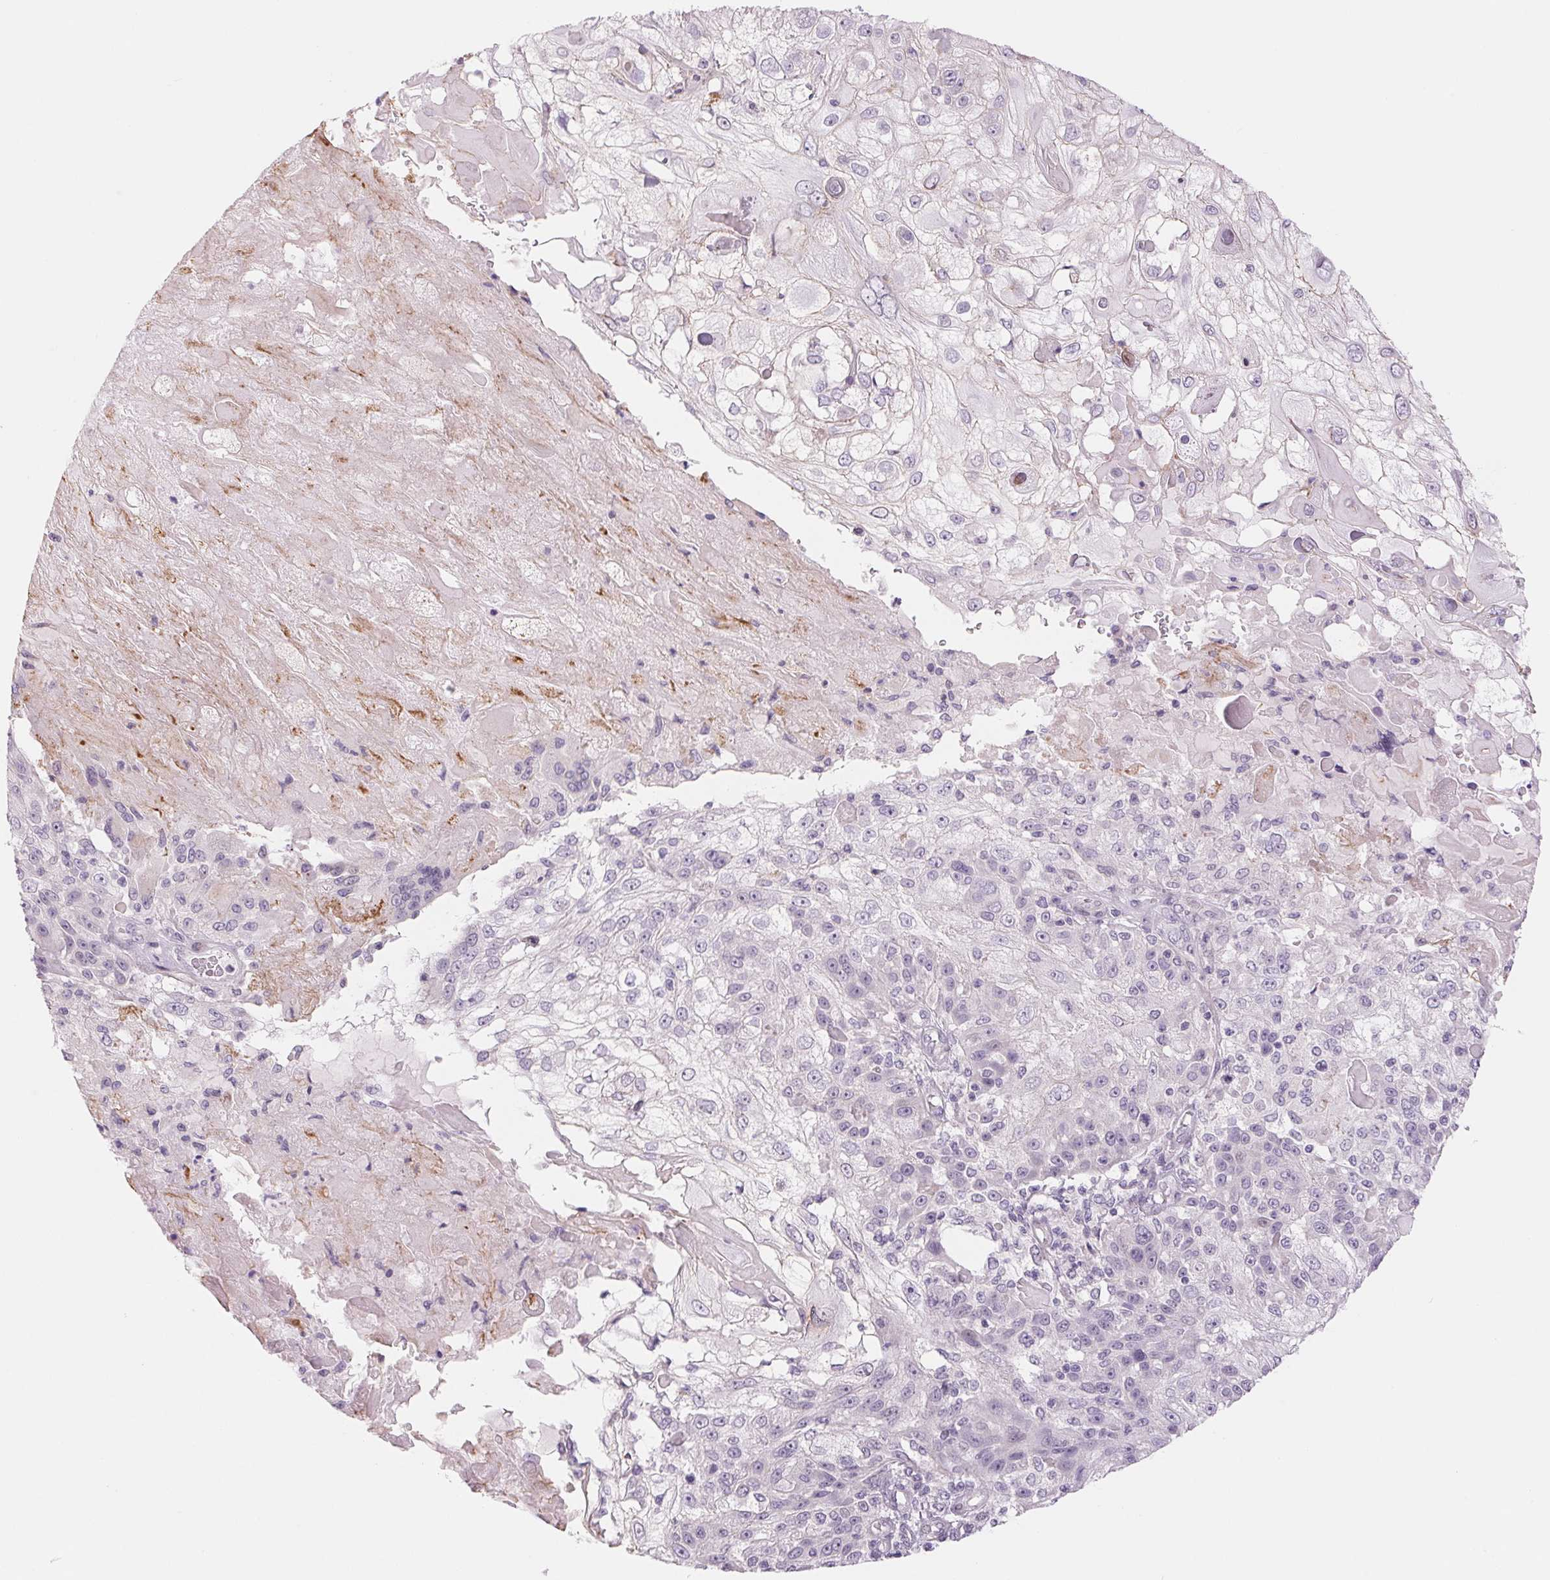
{"staining": {"intensity": "negative", "quantity": "none", "location": "none"}, "tissue": "skin cancer", "cell_type": "Tumor cells", "image_type": "cancer", "snomed": [{"axis": "morphology", "description": "Normal tissue, NOS"}, {"axis": "morphology", "description": "Squamous cell carcinoma, NOS"}, {"axis": "topography", "description": "Skin"}], "caption": "DAB (3,3'-diaminobenzidine) immunohistochemical staining of human squamous cell carcinoma (skin) shows no significant expression in tumor cells.", "gene": "CCDC168", "patient": {"sex": "female", "age": 83}}